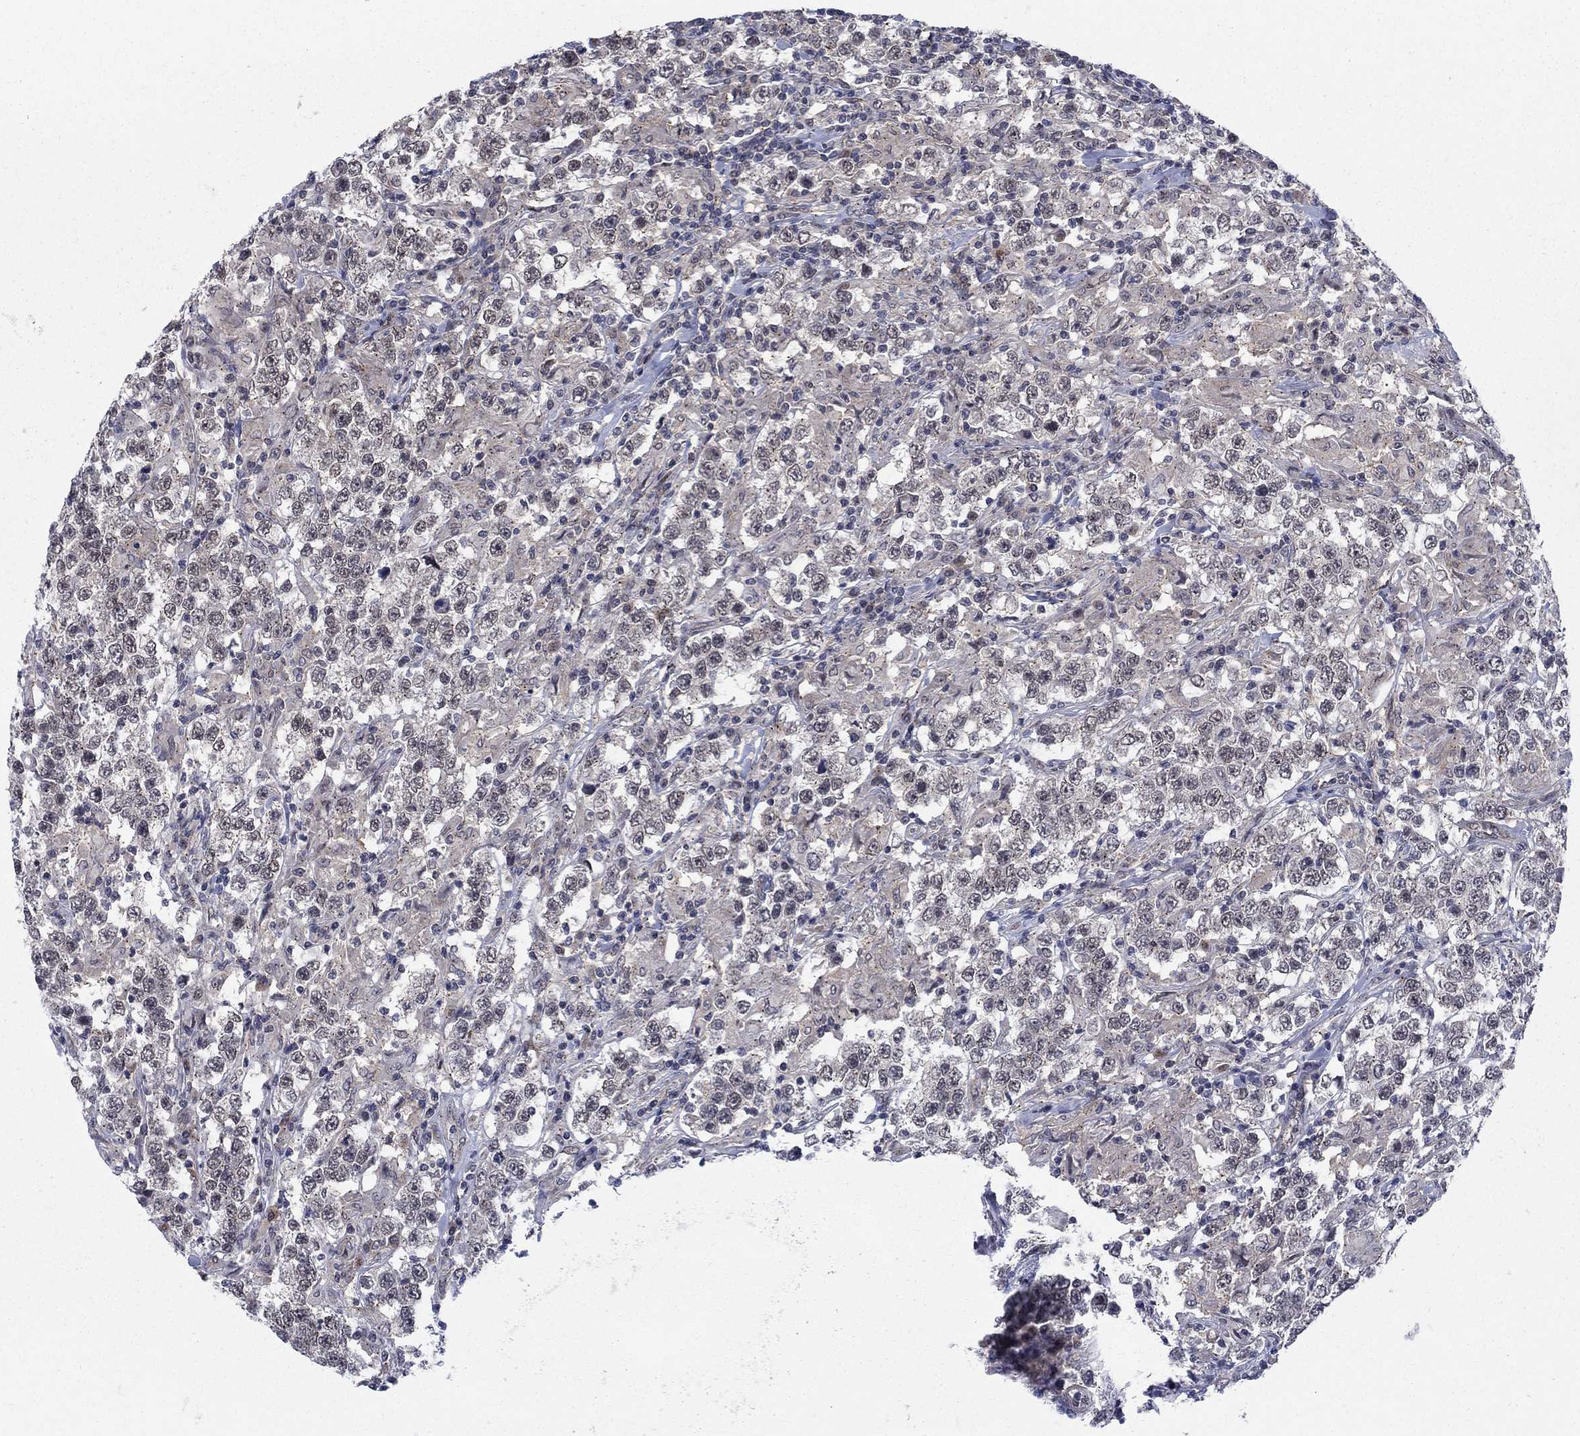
{"staining": {"intensity": "moderate", "quantity": "<25%", "location": "cytoplasmic/membranous"}, "tissue": "testis cancer", "cell_type": "Tumor cells", "image_type": "cancer", "snomed": [{"axis": "morphology", "description": "Seminoma, NOS"}, {"axis": "morphology", "description": "Carcinoma, Embryonal, NOS"}, {"axis": "topography", "description": "Testis"}], "caption": "Protein staining of testis cancer (embryonal carcinoma) tissue demonstrates moderate cytoplasmic/membranous expression in approximately <25% of tumor cells.", "gene": "SH3RF1", "patient": {"sex": "male", "age": 41}}